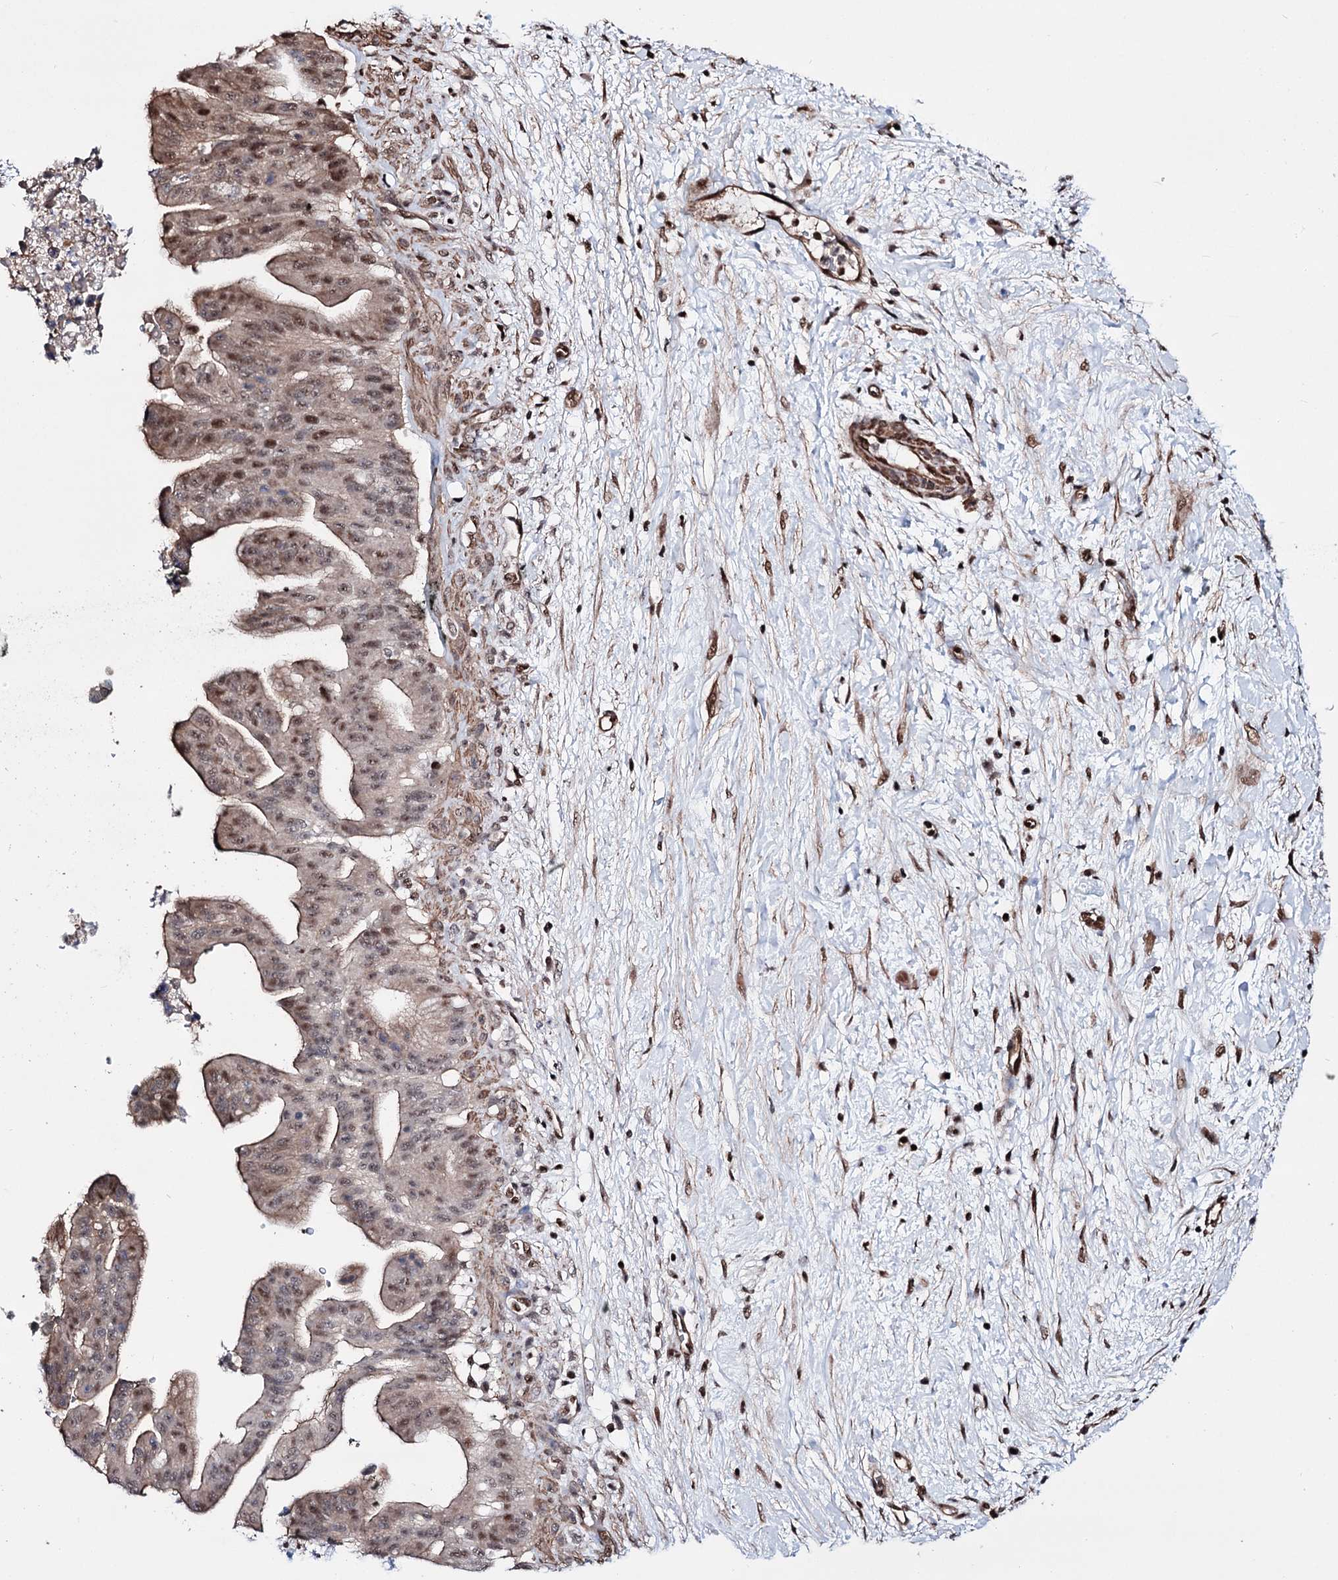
{"staining": {"intensity": "moderate", "quantity": ">75%", "location": "cytoplasmic/membranous,nuclear"}, "tissue": "pancreatic cancer", "cell_type": "Tumor cells", "image_type": "cancer", "snomed": [{"axis": "morphology", "description": "Adenocarcinoma, NOS"}, {"axis": "topography", "description": "Pancreas"}], "caption": "A medium amount of moderate cytoplasmic/membranous and nuclear staining is present in about >75% of tumor cells in adenocarcinoma (pancreatic) tissue. (Brightfield microscopy of DAB IHC at high magnification).", "gene": "CHMP7", "patient": {"sex": "male", "age": 68}}